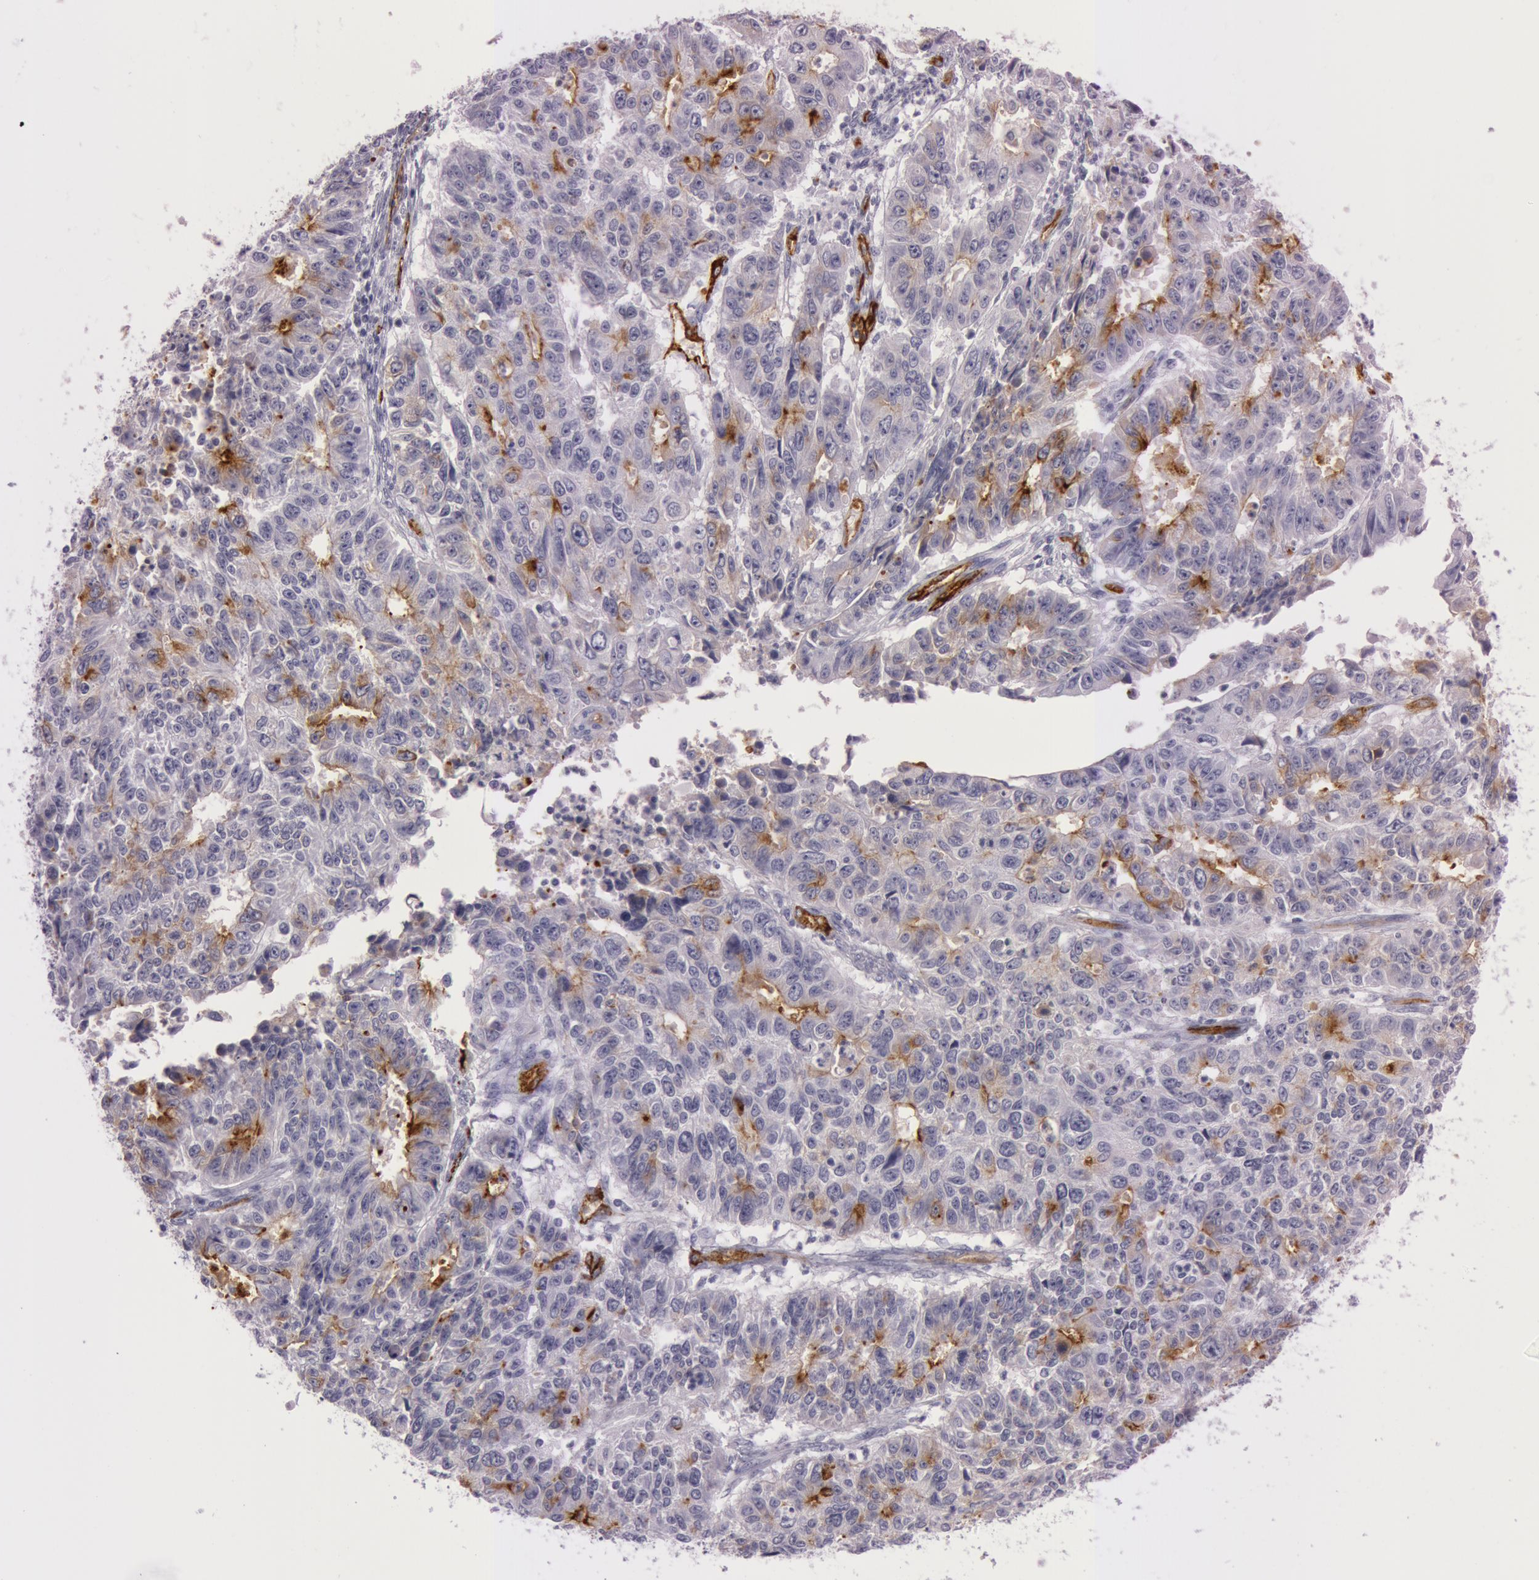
{"staining": {"intensity": "negative", "quantity": "none", "location": "none"}, "tissue": "endometrial cancer", "cell_type": "Tumor cells", "image_type": "cancer", "snomed": [{"axis": "morphology", "description": "Adenocarcinoma, NOS"}, {"axis": "topography", "description": "Endometrium"}], "caption": "DAB (3,3'-diaminobenzidine) immunohistochemical staining of endometrial cancer demonstrates no significant expression in tumor cells.", "gene": "FOLH1", "patient": {"sex": "female", "age": 42}}